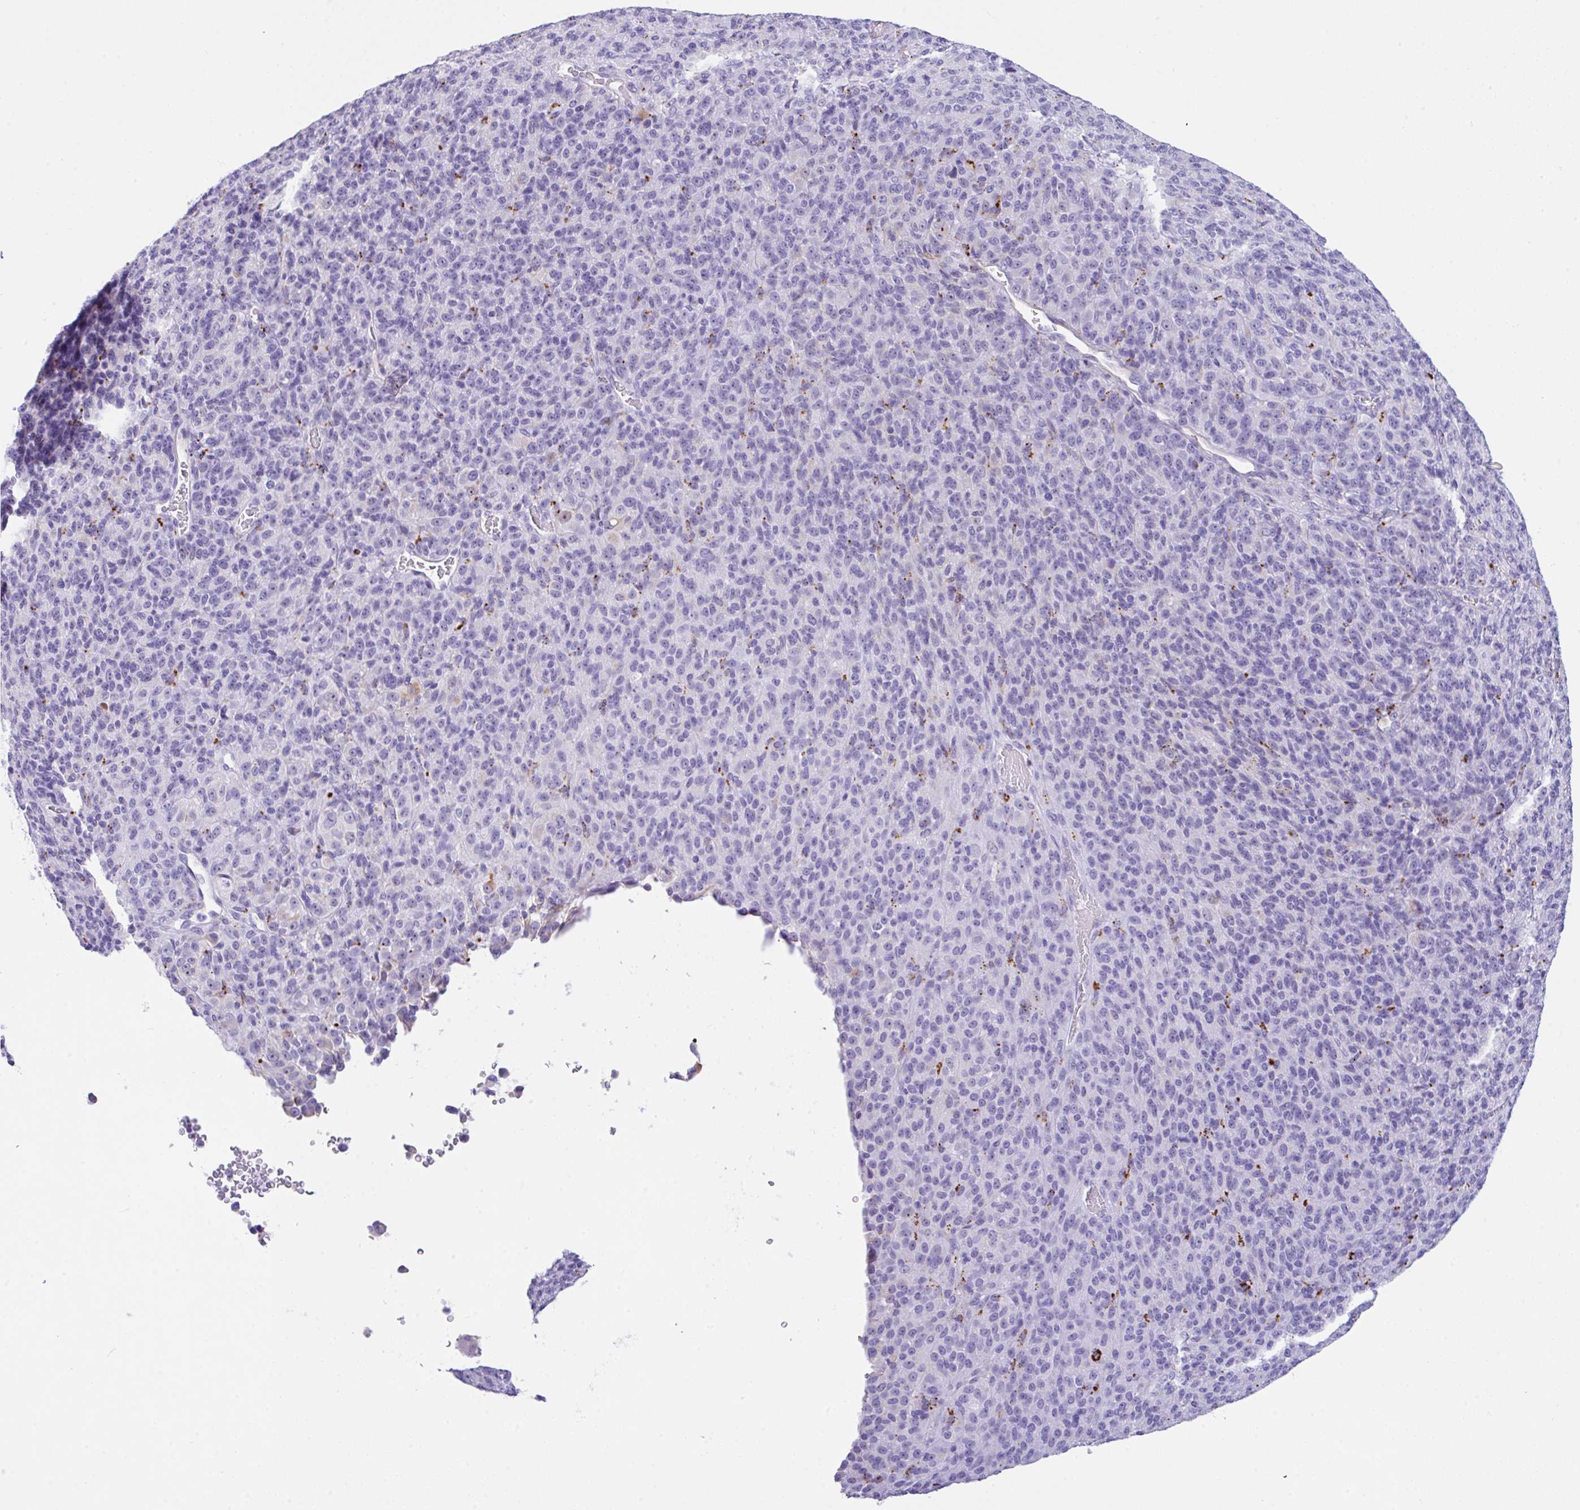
{"staining": {"intensity": "negative", "quantity": "none", "location": "none"}, "tissue": "melanoma", "cell_type": "Tumor cells", "image_type": "cancer", "snomed": [{"axis": "morphology", "description": "Malignant melanoma, Metastatic site"}, {"axis": "topography", "description": "Brain"}], "caption": "Melanoma stained for a protein using immunohistochemistry (IHC) exhibits no positivity tumor cells.", "gene": "NDUFAF8", "patient": {"sex": "female", "age": 56}}